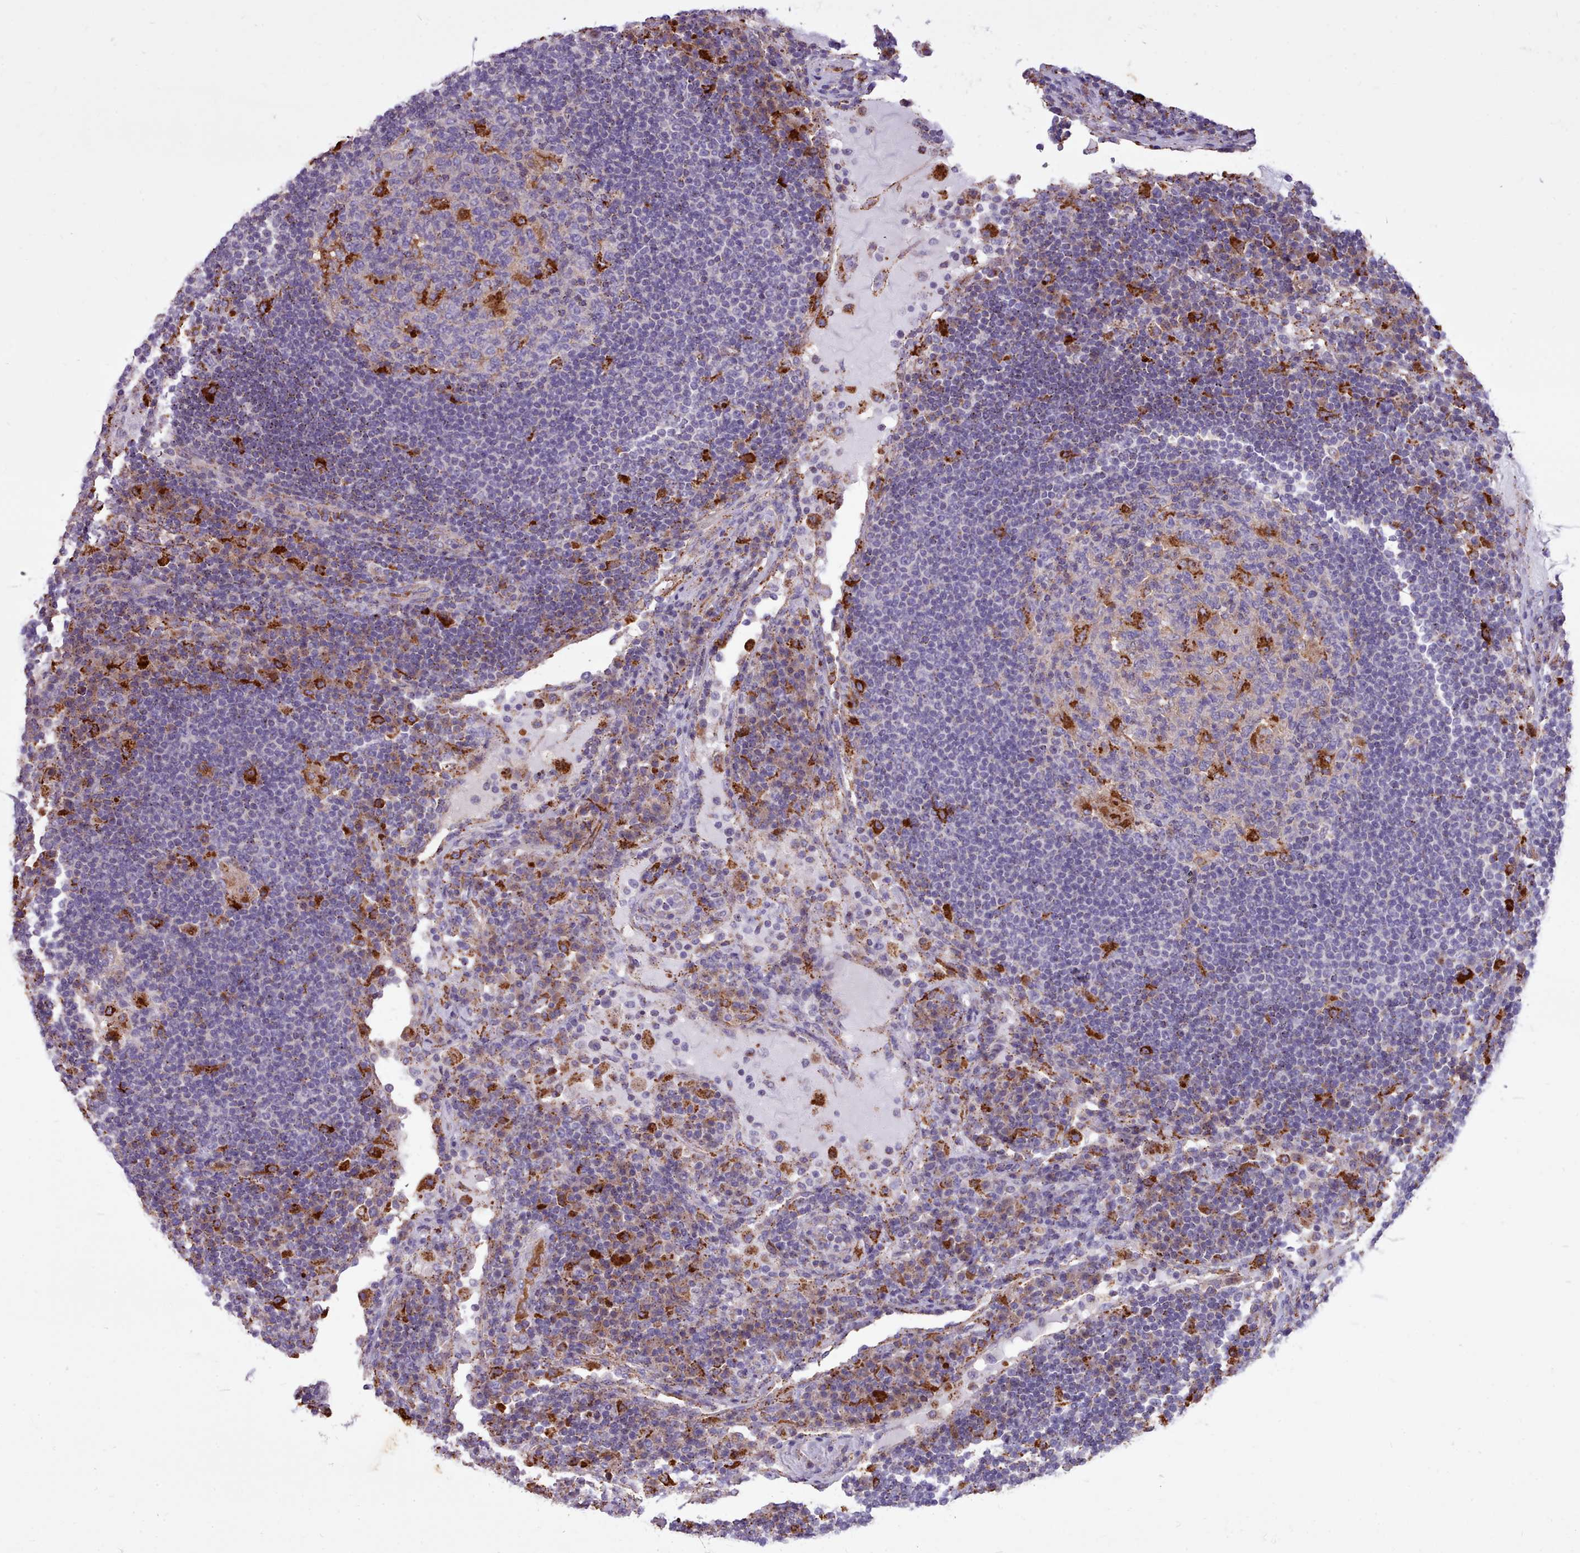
{"staining": {"intensity": "strong", "quantity": "<25%", "location": "cytoplasmic/membranous"}, "tissue": "lymph node", "cell_type": "Germinal center cells", "image_type": "normal", "snomed": [{"axis": "morphology", "description": "Normal tissue, NOS"}, {"axis": "topography", "description": "Lymph node"}], "caption": "A brown stain highlights strong cytoplasmic/membranous positivity of a protein in germinal center cells of unremarkable lymph node. The staining is performed using DAB (3,3'-diaminobenzidine) brown chromogen to label protein expression. The nuclei are counter-stained blue using hematoxylin.", "gene": "PACSIN3", "patient": {"sex": "female", "age": 53}}